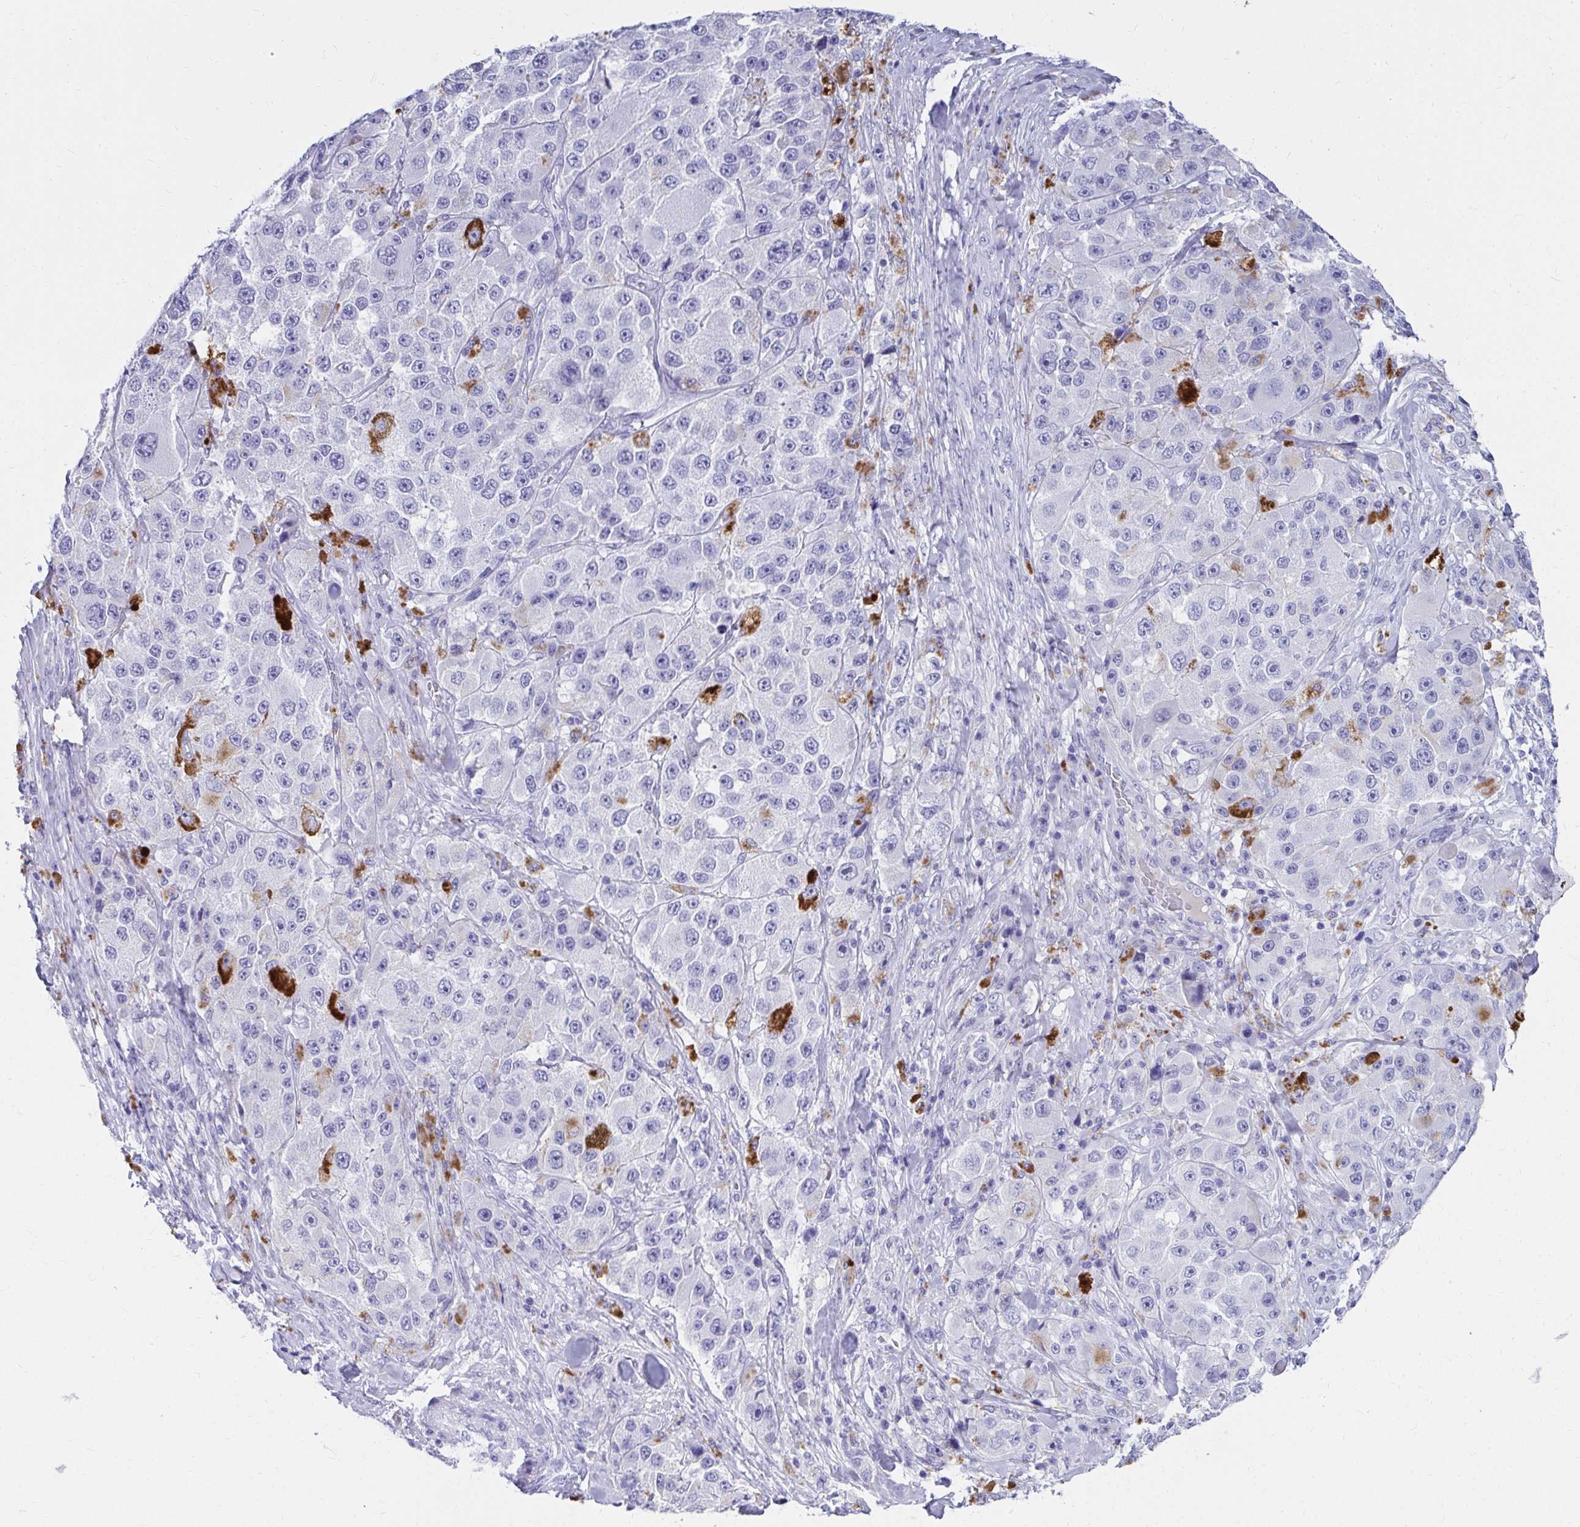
{"staining": {"intensity": "negative", "quantity": "none", "location": "none"}, "tissue": "melanoma", "cell_type": "Tumor cells", "image_type": "cancer", "snomed": [{"axis": "morphology", "description": "Malignant melanoma, Metastatic site"}, {"axis": "topography", "description": "Lymph node"}], "caption": "Immunohistochemical staining of human melanoma shows no significant positivity in tumor cells.", "gene": "DPEP3", "patient": {"sex": "male", "age": 62}}